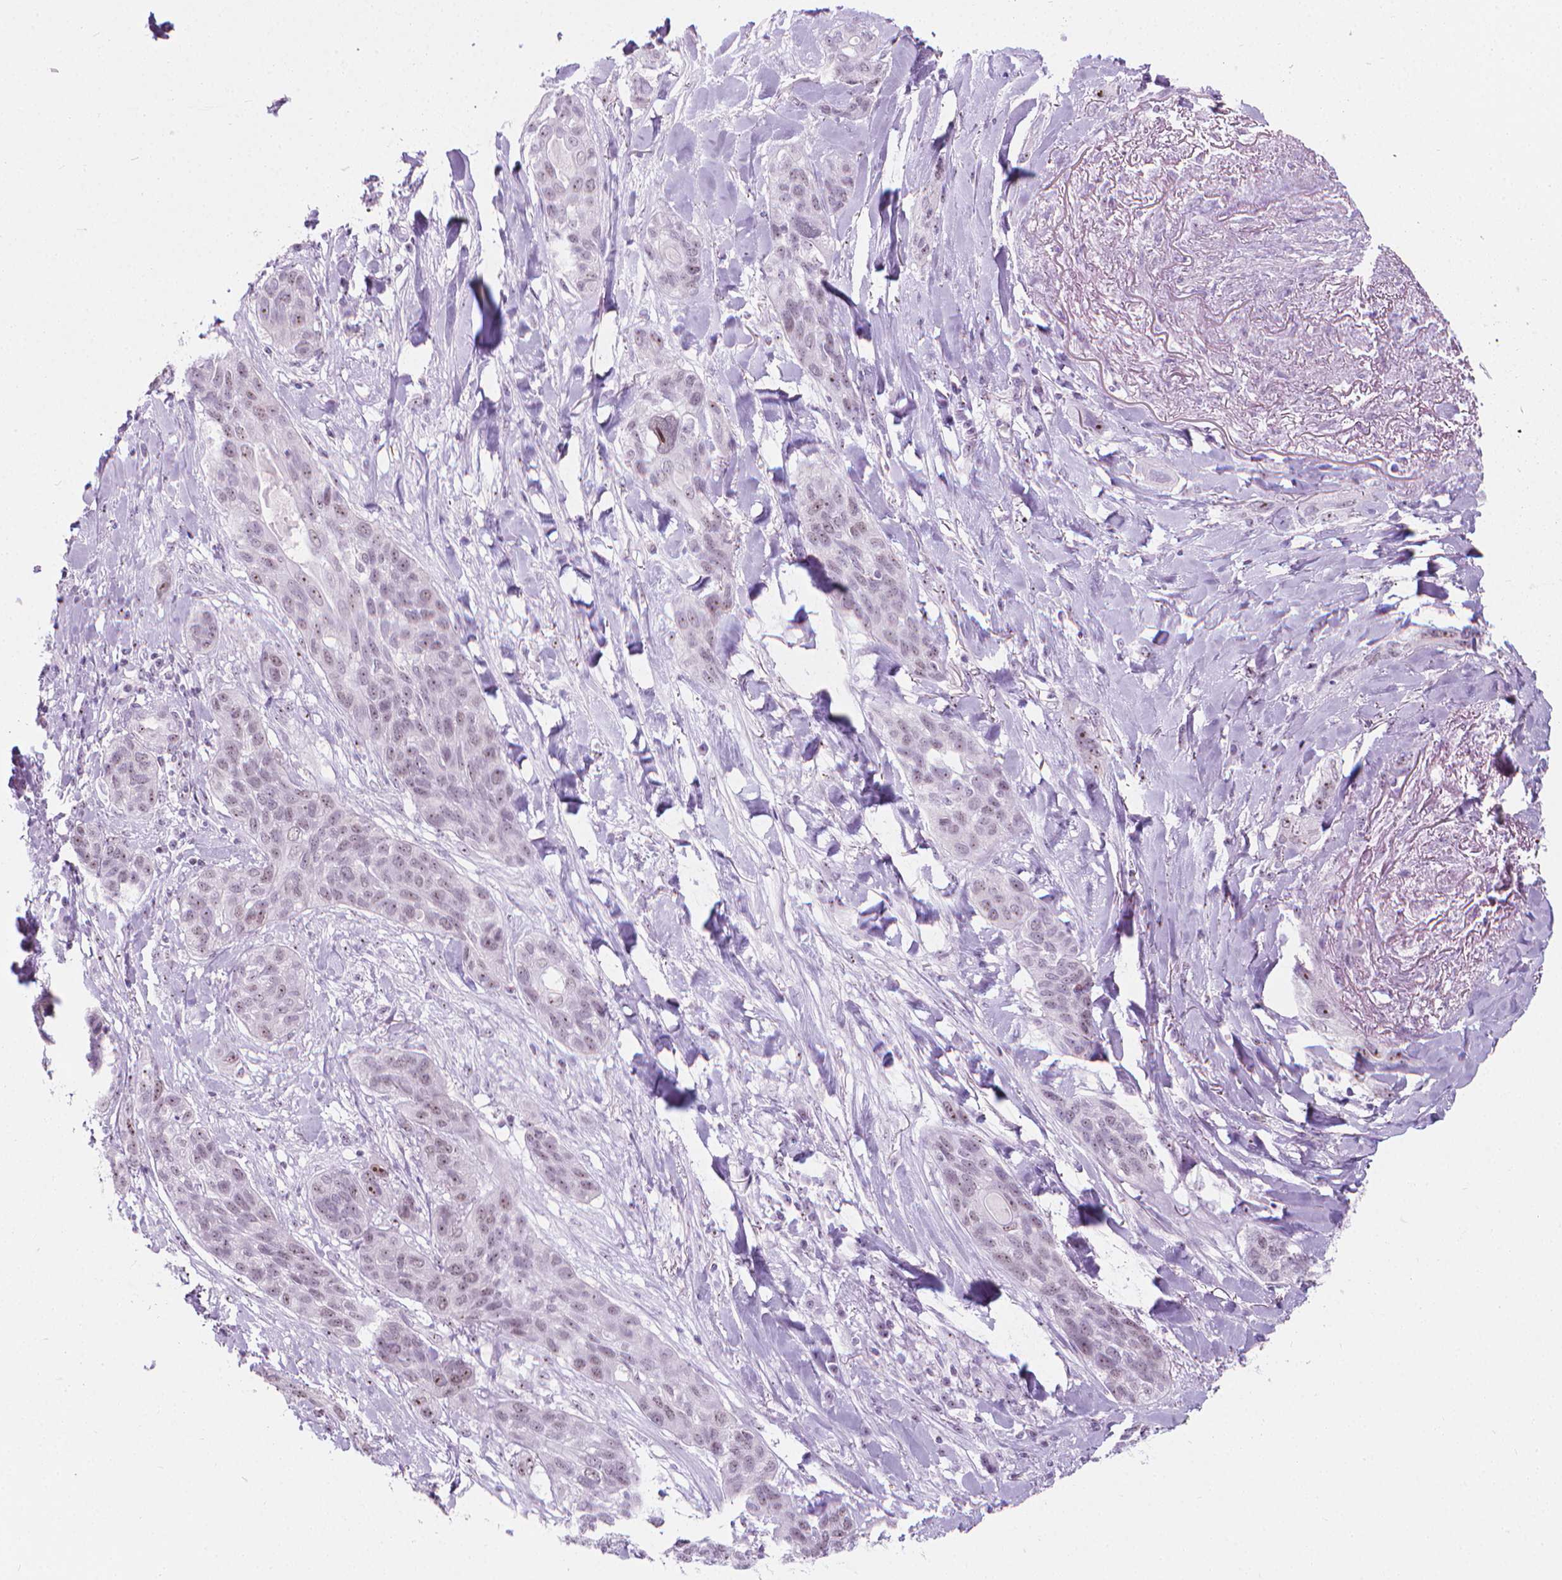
{"staining": {"intensity": "weak", "quantity": "<25%", "location": "nuclear"}, "tissue": "lung cancer", "cell_type": "Tumor cells", "image_type": "cancer", "snomed": [{"axis": "morphology", "description": "Squamous cell carcinoma, NOS"}, {"axis": "topography", "description": "Lung"}], "caption": "The micrograph shows no significant staining in tumor cells of lung cancer (squamous cell carcinoma). Nuclei are stained in blue.", "gene": "NOL7", "patient": {"sex": "female", "age": 70}}